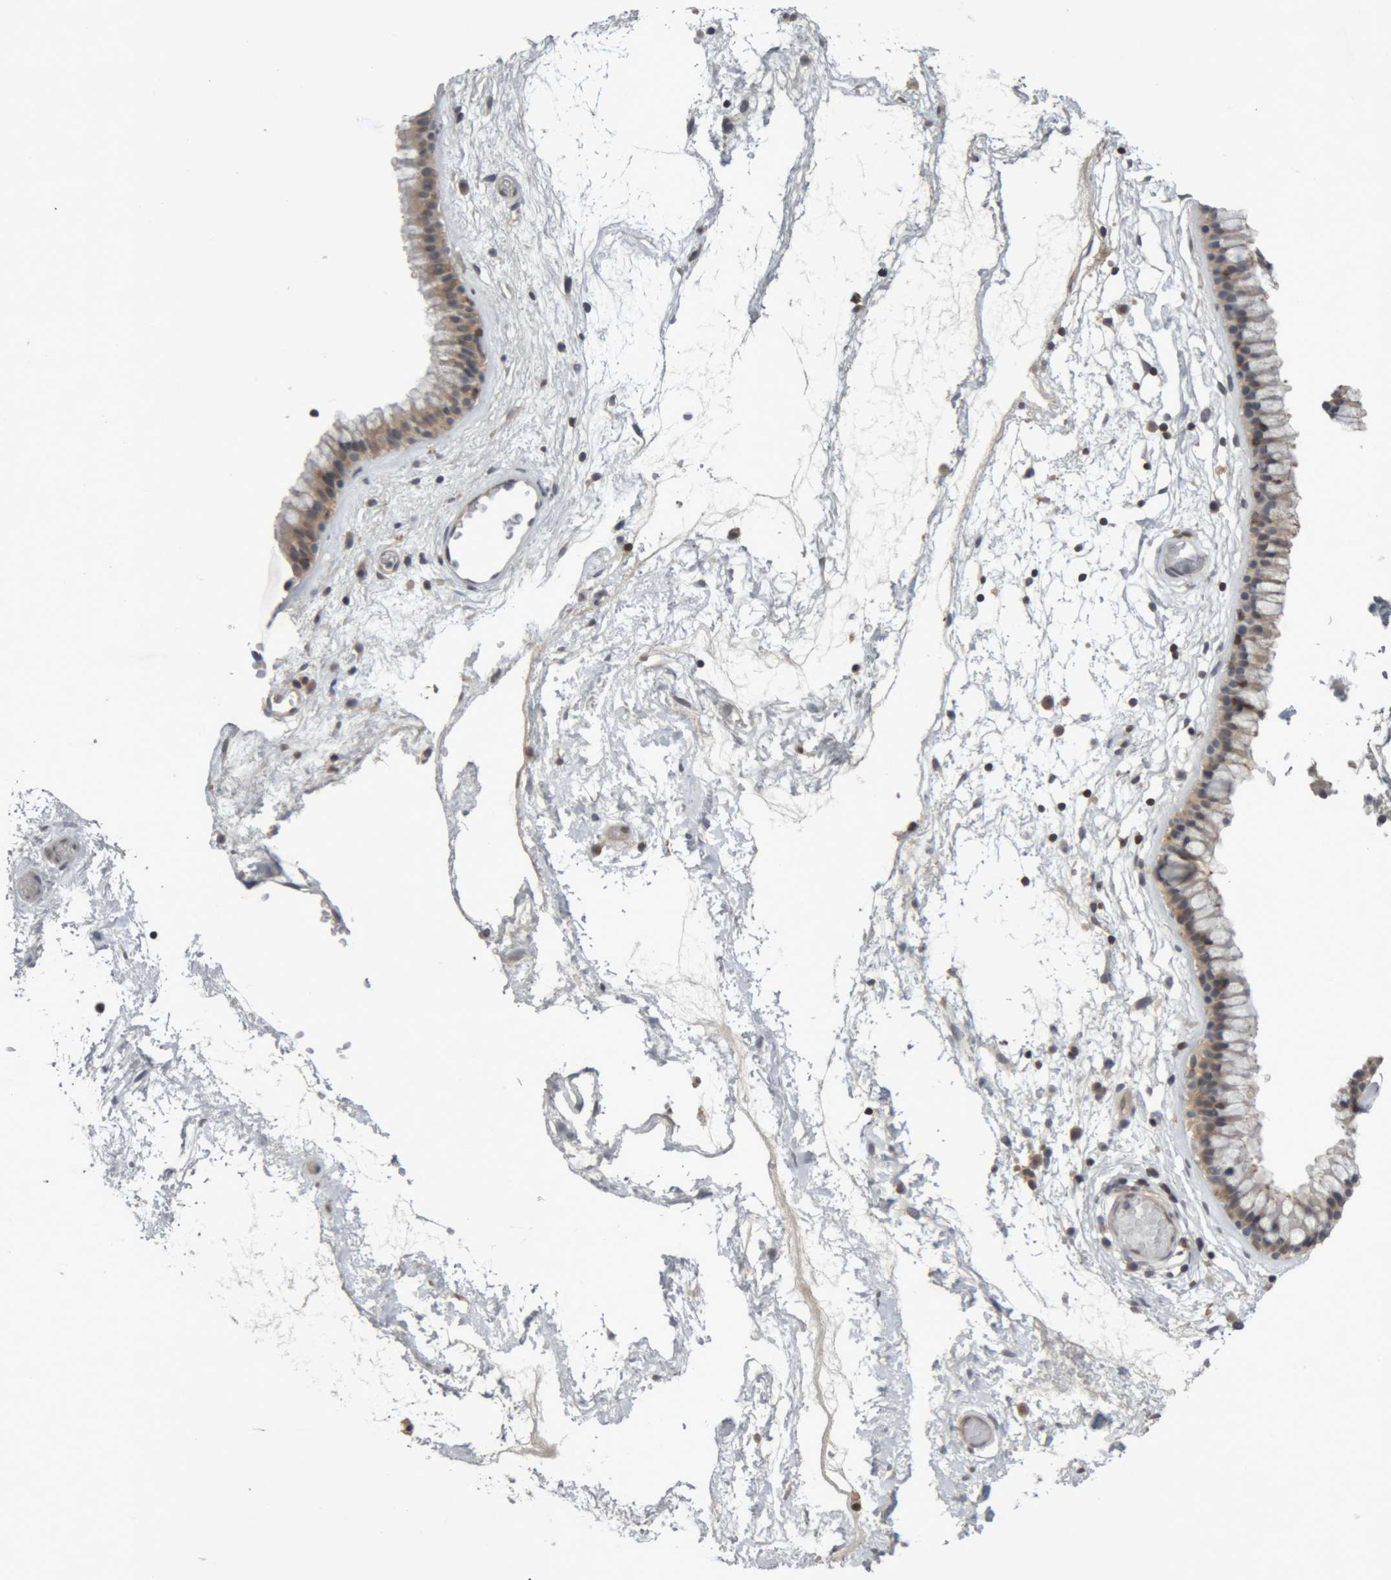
{"staining": {"intensity": "moderate", "quantity": ">75%", "location": "cytoplasmic/membranous"}, "tissue": "nasopharynx", "cell_type": "Respiratory epithelial cells", "image_type": "normal", "snomed": [{"axis": "morphology", "description": "Normal tissue, NOS"}, {"axis": "morphology", "description": "Inflammation, NOS"}, {"axis": "topography", "description": "Nasopharynx"}], "caption": "An immunohistochemistry (IHC) image of unremarkable tissue is shown. Protein staining in brown highlights moderate cytoplasmic/membranous positivity in nasopharynx within respiratory epithelial cells.", "gene": "NFATC2", "patient": {"sex": "male", "age": 48}}